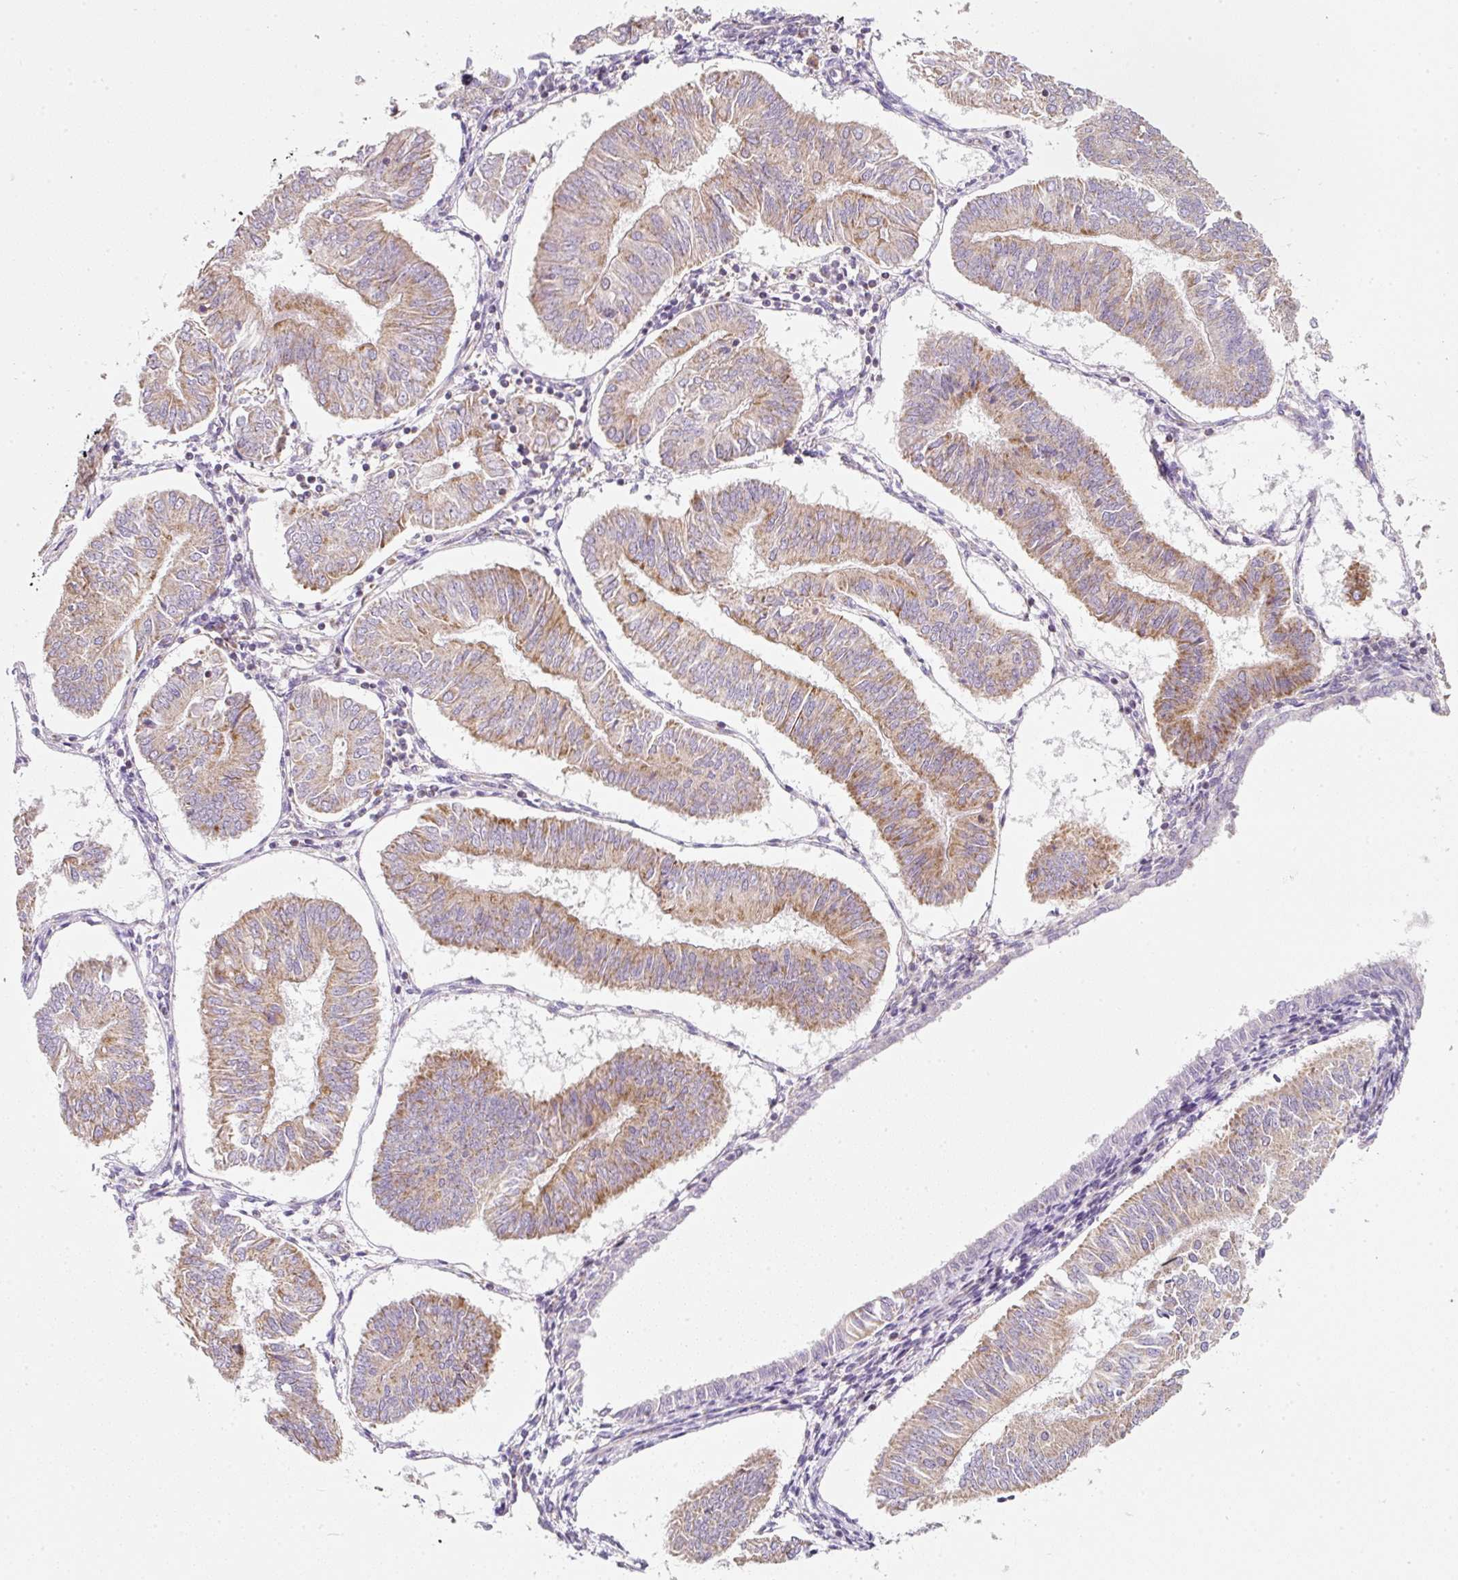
{"staining": {"intensity": "moderate", "quantity": ">75%", "location": "cytoplasmic/membranous"}, "tissue": "endometrial cancer", "cell_type": "Tumor cells", "image_type": "cancer", "snomed": [{"axis": "morphology", "description": "Adenocarcinoma, NOS"}, {"axis": "topography", "description": "Endometrium"}], "caption": "Approximately >75% of tumor cells in human endometrial cancer exhibit moderate cytoplasmic/membranous protein positivity as visualized by brown immunohistochemical staining.", "gene": "NDUFA1", "patient": {"sex": "female", "age": 58}}